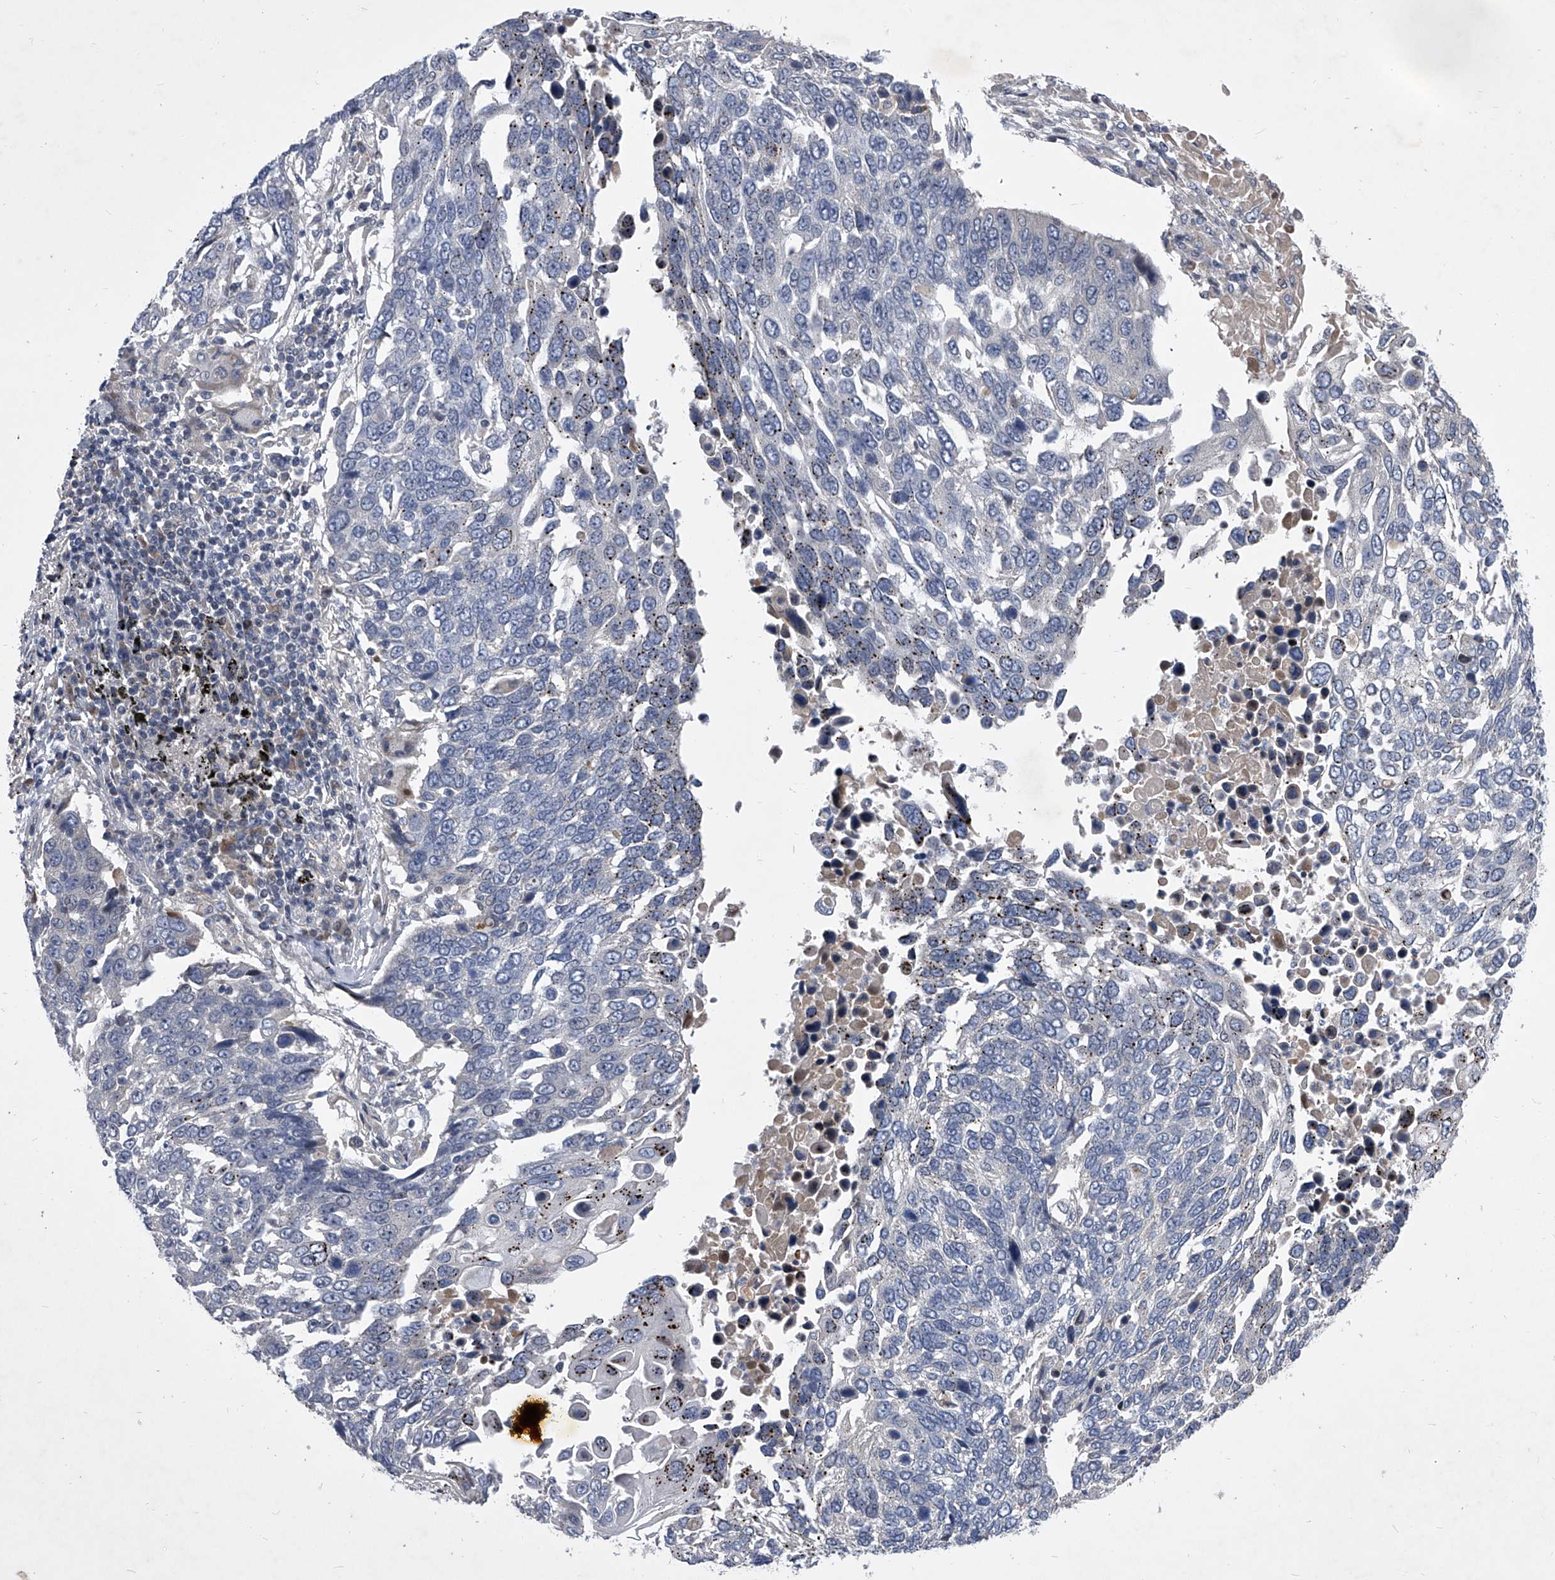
{"staining": {"intensity": "negative", "quantity": "none", "location": "none"}, "tissue": "lung cancer", "cell_type": "Tumor cells", "image_type": "cancer", "snomed": [{"axis": "morphology", "description": "Squamous cell carcinoma, NOS"}, {"axis": "topography", "description": "Lung"}], "caption": "Immunohistochemical staining of lung squamous cell carcinoma demonstrates no significant positivity in tumor cells. The staining is performed using DAB (3,3'-diaminobenzidine) brown chromogen with nuclei counter-stained in using hematoxylin.", "gene": "ZNF76", "patient": {"sex": "male", "age": 66}}